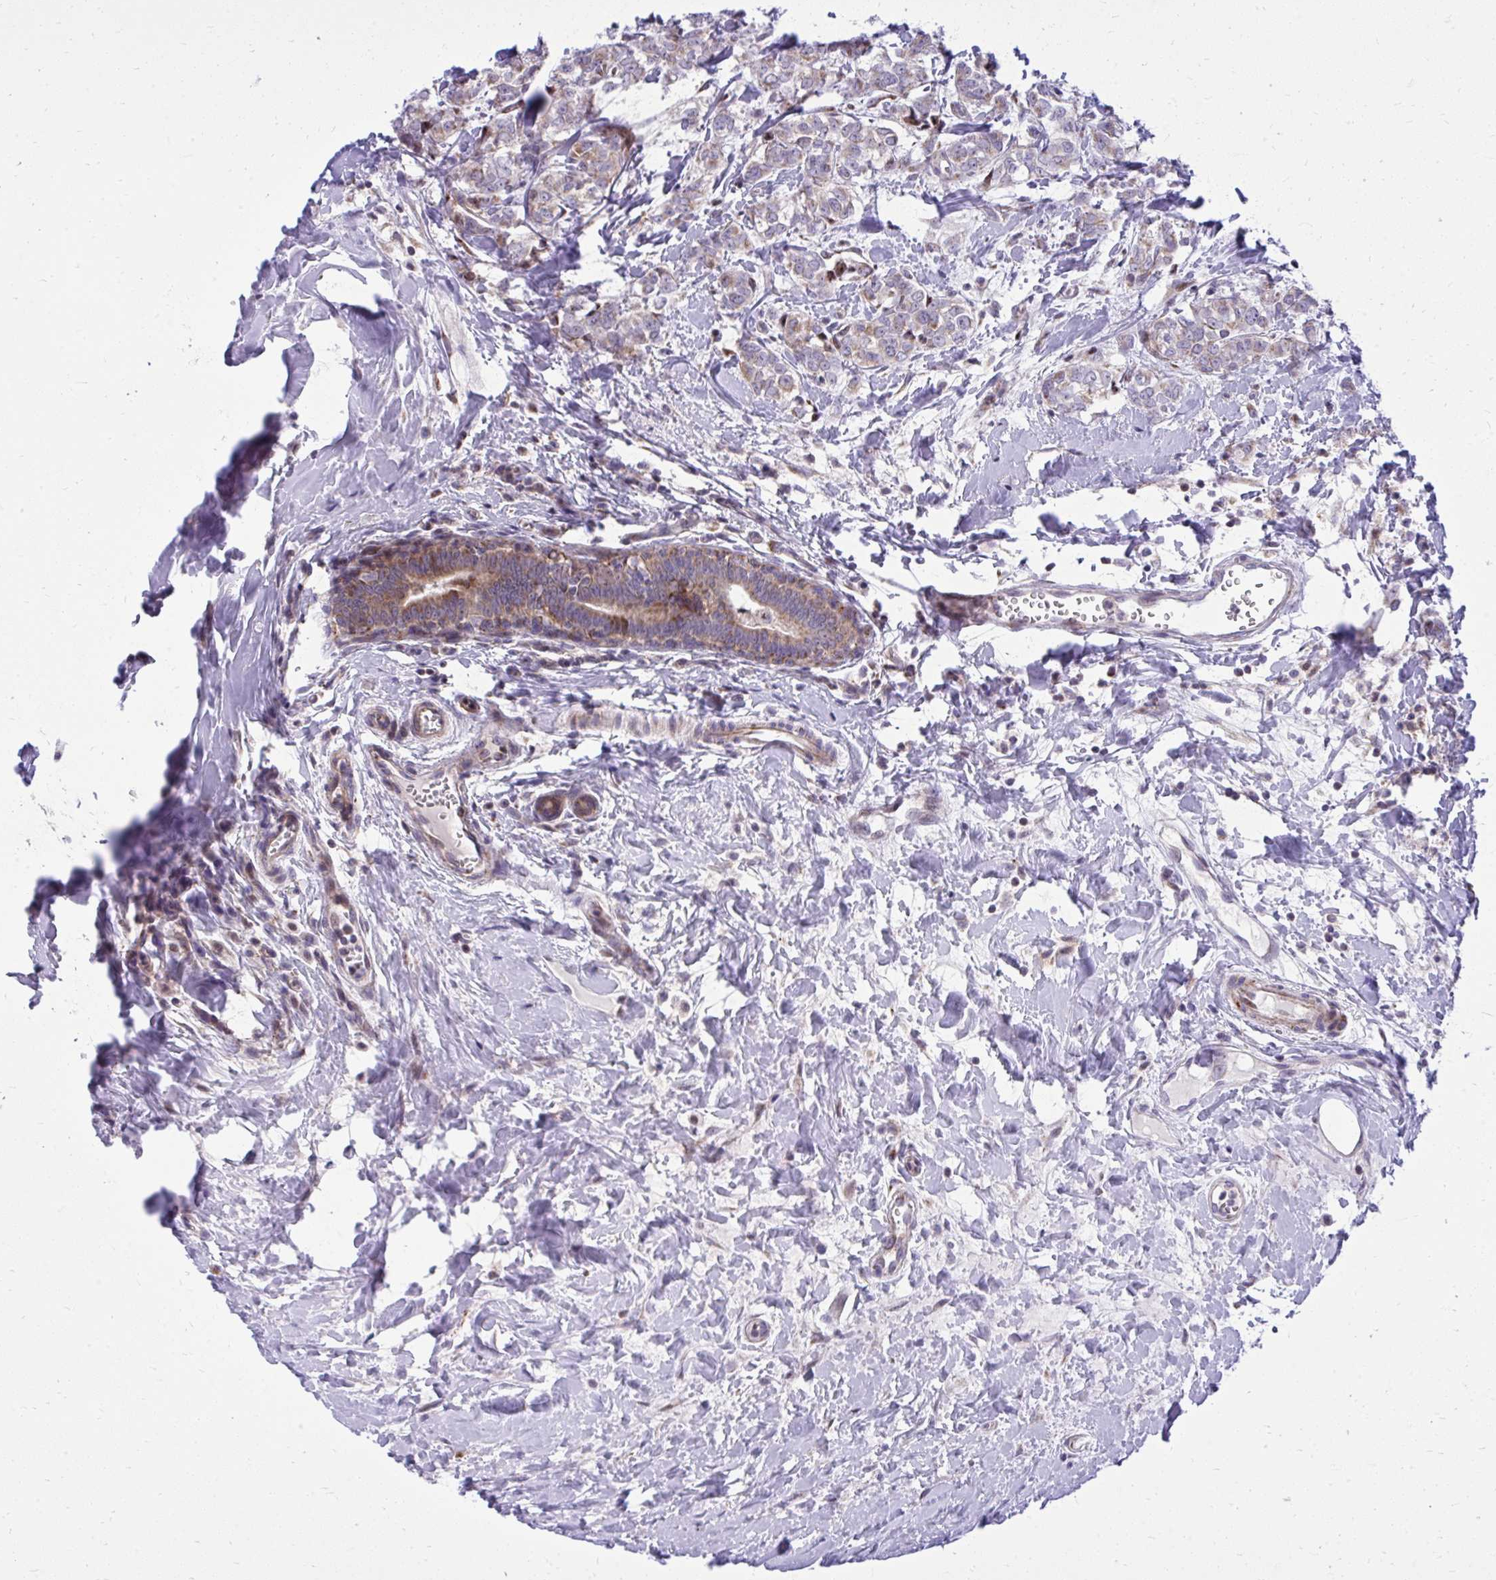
{"staining": {"intensity": "weak", "quantity": ">75%", "location": "cytoplasmic/membranous"}, "tissue": "breast cancer", "cell_type": "Tumor cells", "image_type": "cancer", "snomed": [{"axis": "morphology", "description": "Duct carcinoma"}, {"axis": "topography", "description": "Breast"}], "caption": "An immunohistochemistry (IHC) histopathology image of tumor tissue is shown. Protein staining in brown shows weak cytoplasmic/membranous positivity in invasive ductal carcinoma (breast) within tumor cells.", "gene": "GPRIN3", "patient": {"sex": "female", "age": 61}}